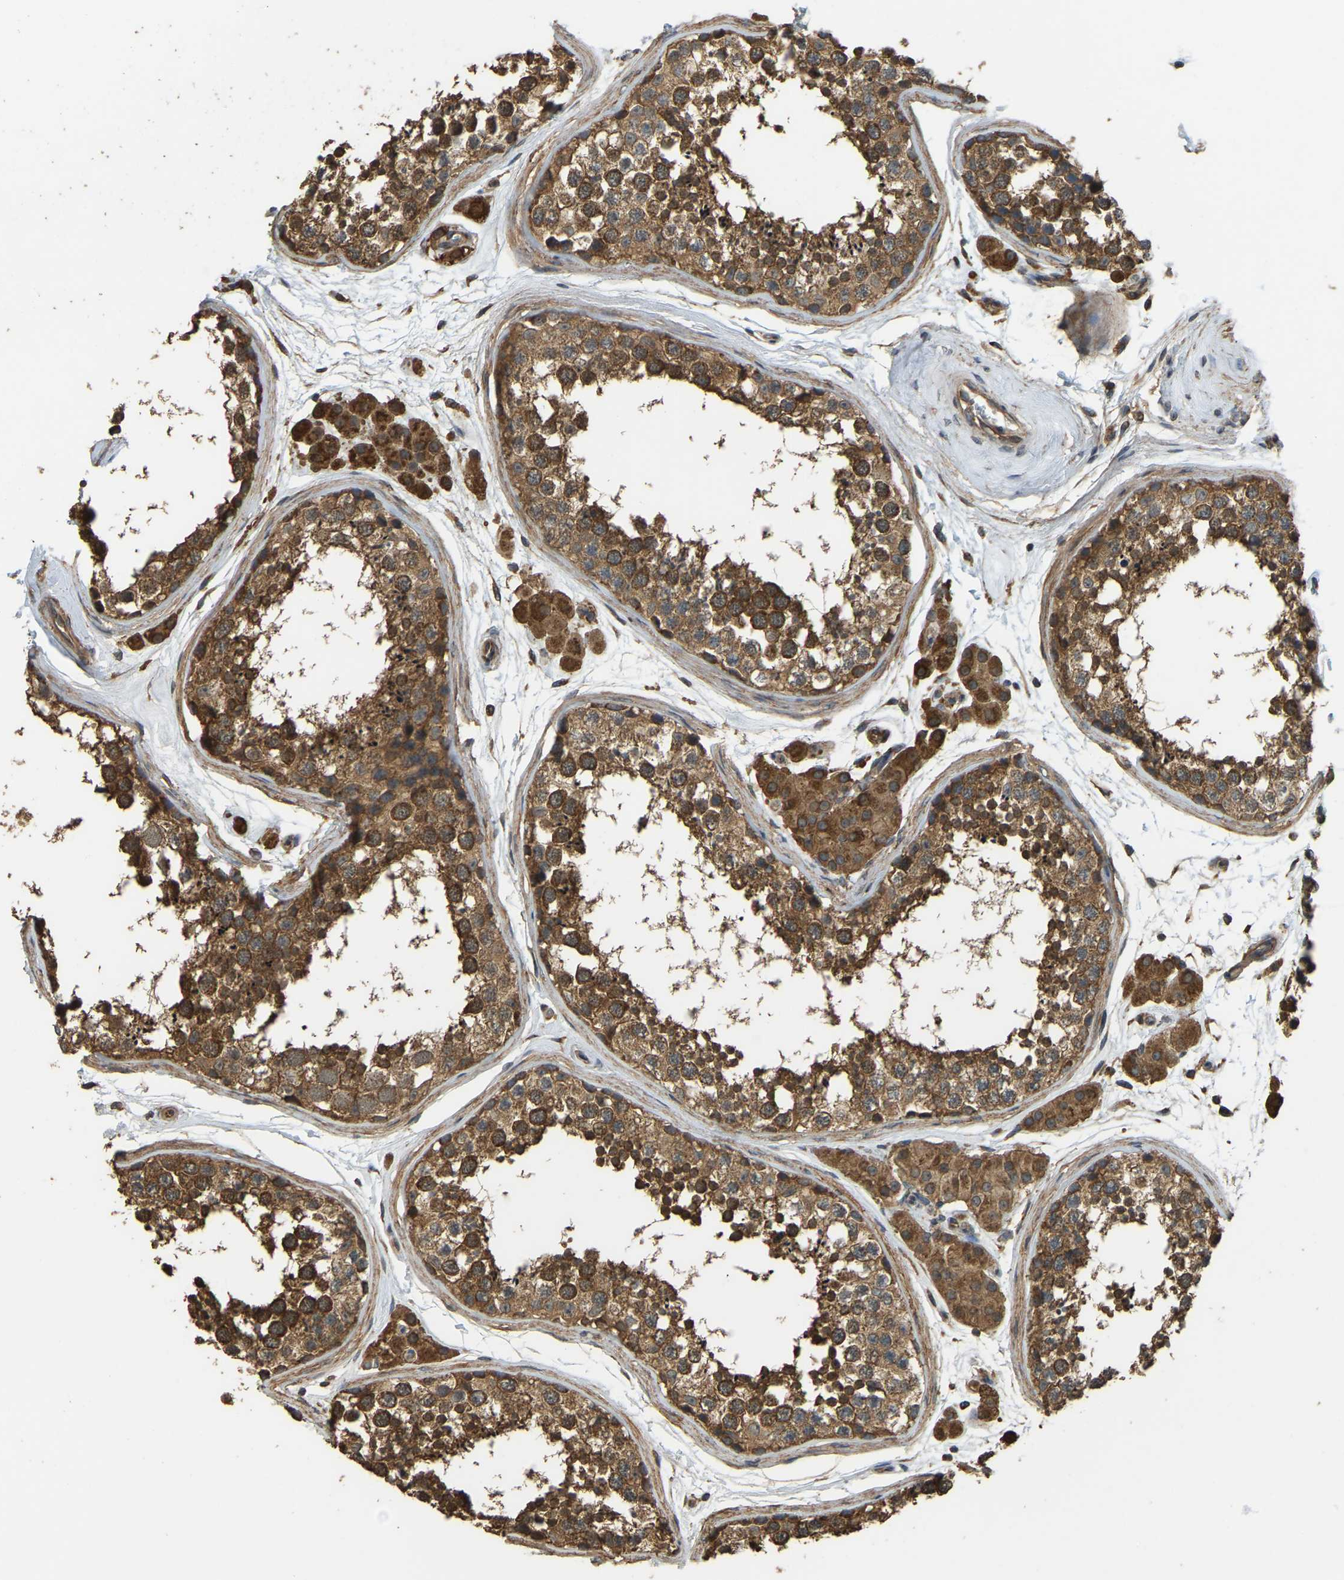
{"staining": {"intensity": "moderate", "quantity": ">75%", "location": "cytoplasmic/membranous"}, "tissue": "testis", "cell_type": "Cells in seminiferous ducts", "image_type": "normal", "snomed": [{"axis": "morphology", "description": "Normal tissue, NOS"}, {"axis": "topography", "description": "Testis"}], "caption": "Brown immunohistochemical staining in normal human testis demonstrates moderate cytoplasmic/membranous staining in approximately >75% of cells in seminiferous ducts. Immunohistochemistry stains the protein of interest in brown and the nuclei are stained blue.", "gene": "GNG2", "patient": {"sex": "male", "age": 56}}